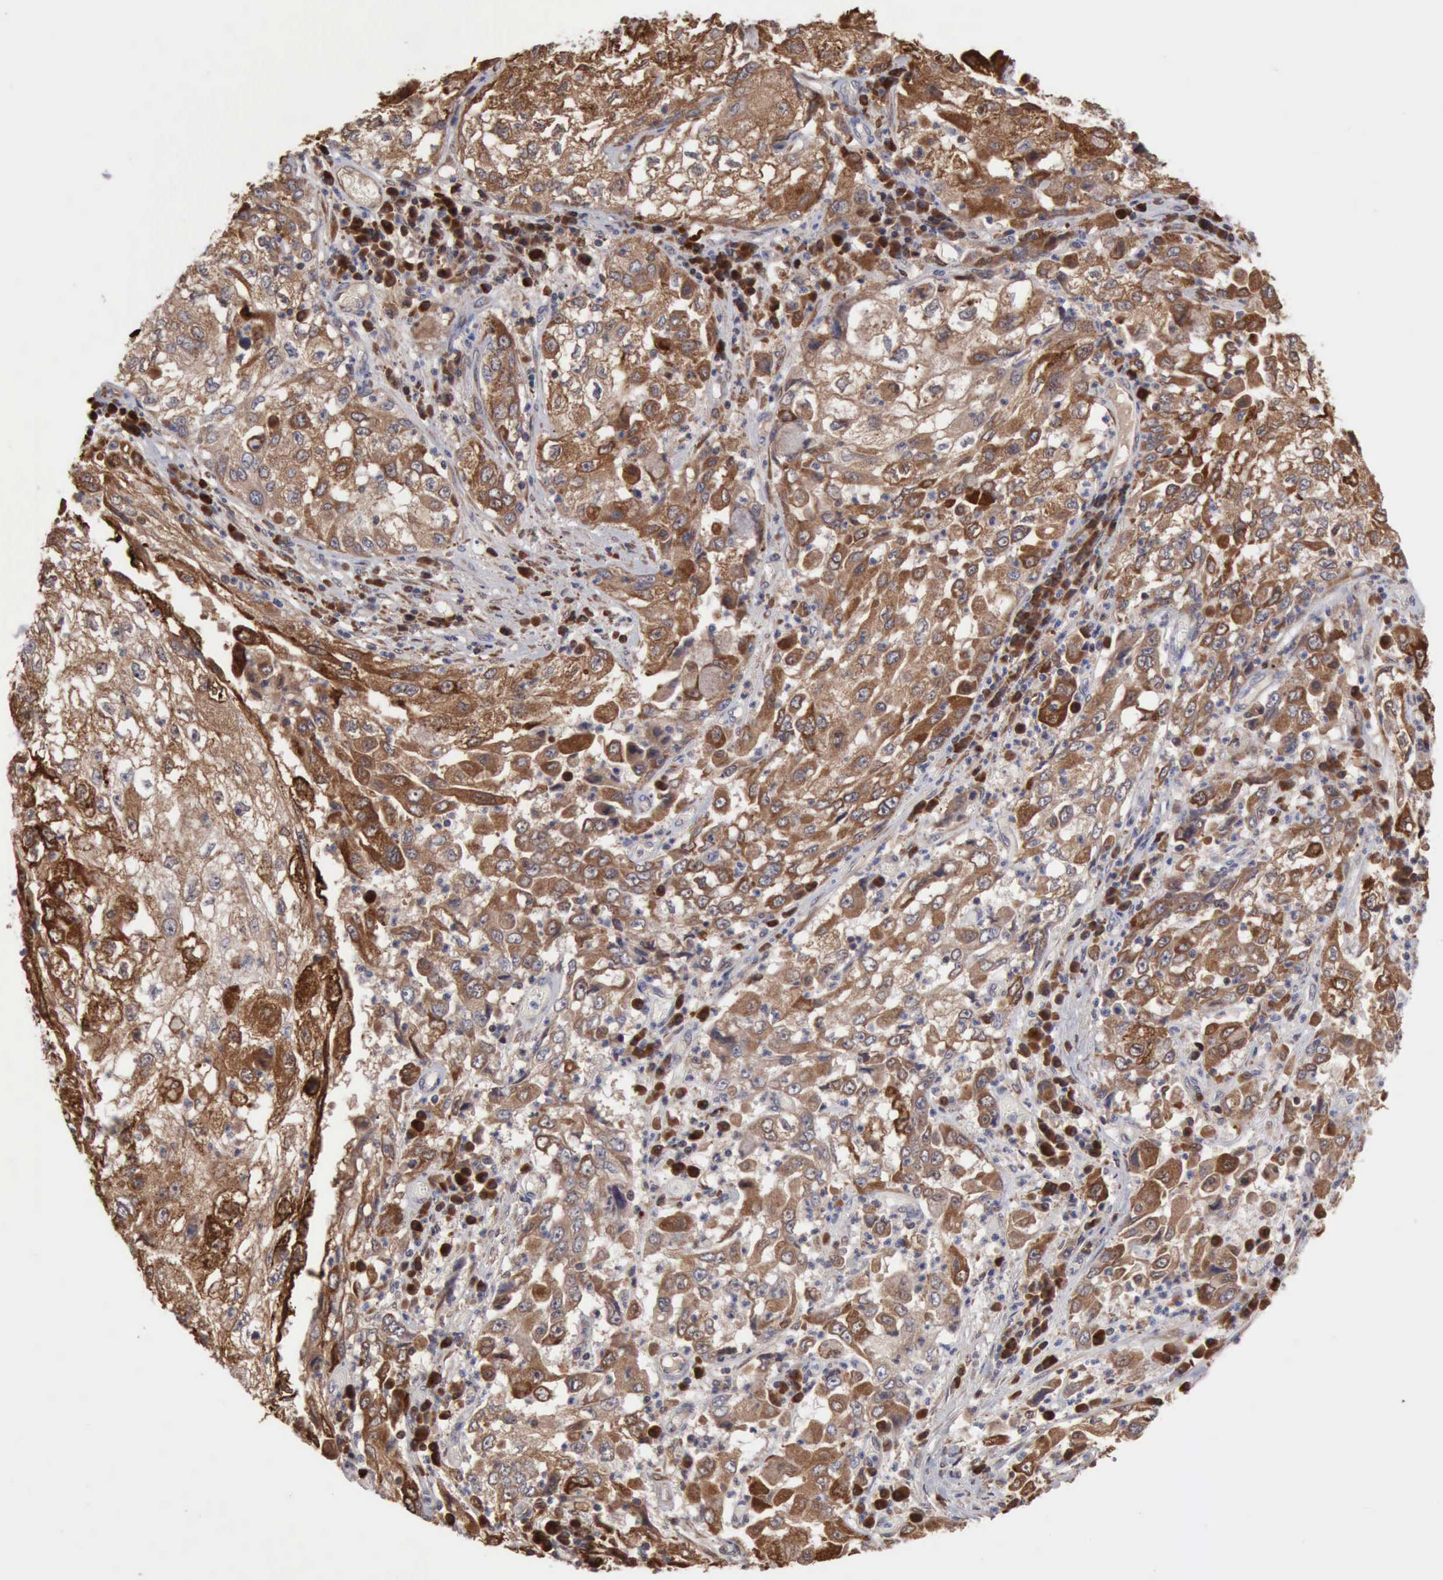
{"staining": {"intensity": "strong", "quantity": ">75%", "location": "cytoplasmic/membranous"}, "tissue": "cervical cancer", "cell_type": "Tumor cells", "image_type": "cancer", "snomed": [{"axis": "morphology", "description": "Squamous cell carcinoma, NOS"}, {"axis": "topography", "description": "Cervix"}], "caption": "Immunohistochemical staining of human cervical cancer (squamous cell carcinoma) reveals high levels of strong cytoplasmic/membranous protein positivity in approximately >75% of tumor cells.", "gene": "APOL2", "patient": {"sex": "female", "age": 36}}